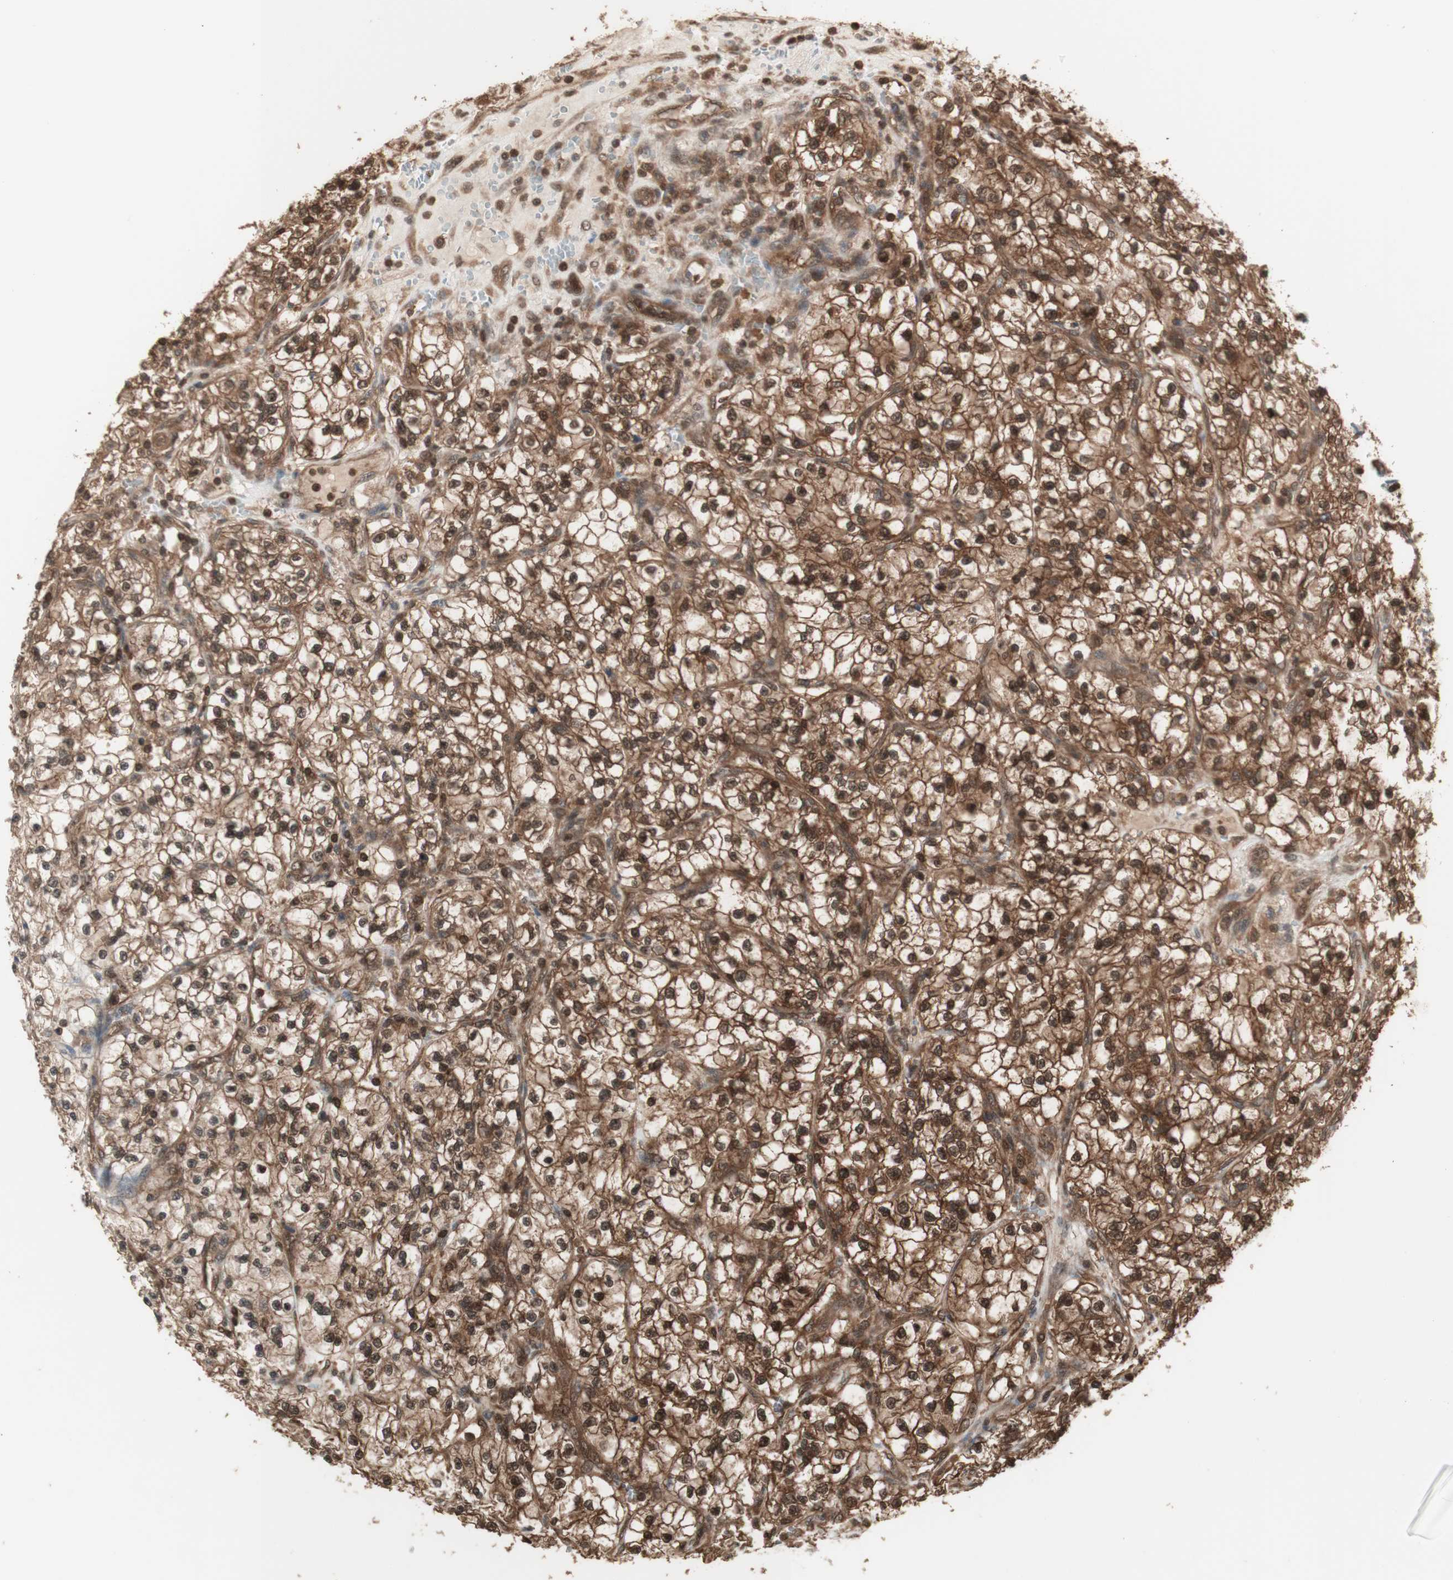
{"staining": {"intensity": "moderate", "quantity": ">75%", "location": "cytoplasmic/membranous,nuclear"}, "tissue": "renal cancer", "cell_type": "Tumor cells", "image_type": "cancer", "snomed": [{"axis": "morphology", "description": "Adenocarcinoma, NOS"}, {"axis": "topography", "description": "Kidney"}], "caption": "Renal cancer stained for a protein exhibits moderate cytoplasmic/membranous and nuclear positivity in tumor cells.", "gene": "YWHAB", "patient": {"sex": "female", "age": 57}}